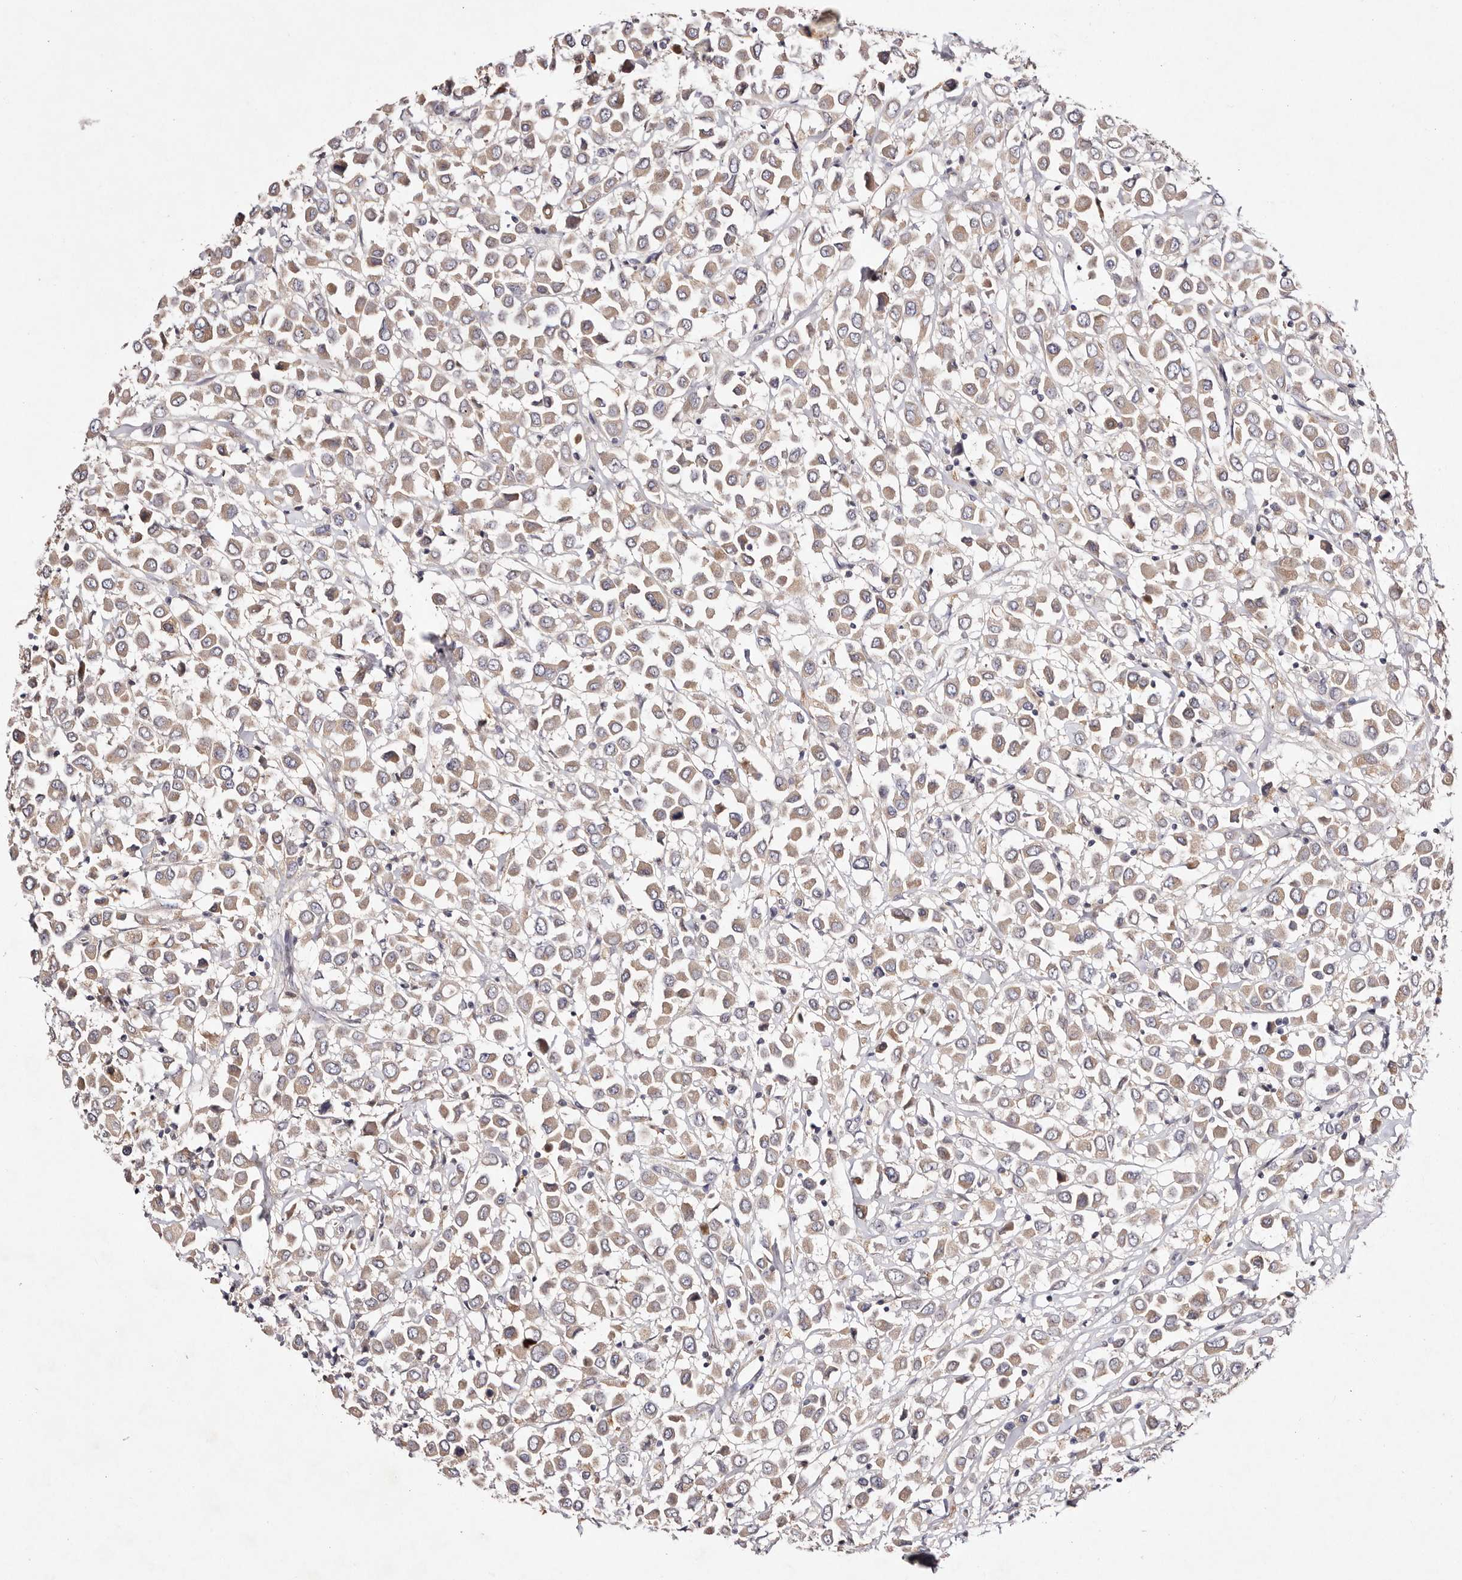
{"staining": {"intensity": "weak", "quantity": ">75%", "location": "cytoplasmic/membranous"}, "tissue": "breast cancer", "cell_type": "Tumor cells", "image_type": "cancer", "snomed": [{"axis": "morphology", "description": "Duct carcinoma"}, {"axis": "topography", "description": "Breast"}], "caption": "This photomicrograph displays immunohistochemistry (IHC) staining of human breast cancer (infiltrating ductal carcinoma), with low weak cytoplasmic/membranous positivity in about >75% of tumor cells.", "gene": "TSC2", "patient": {"sex": "female", "age": 61}}